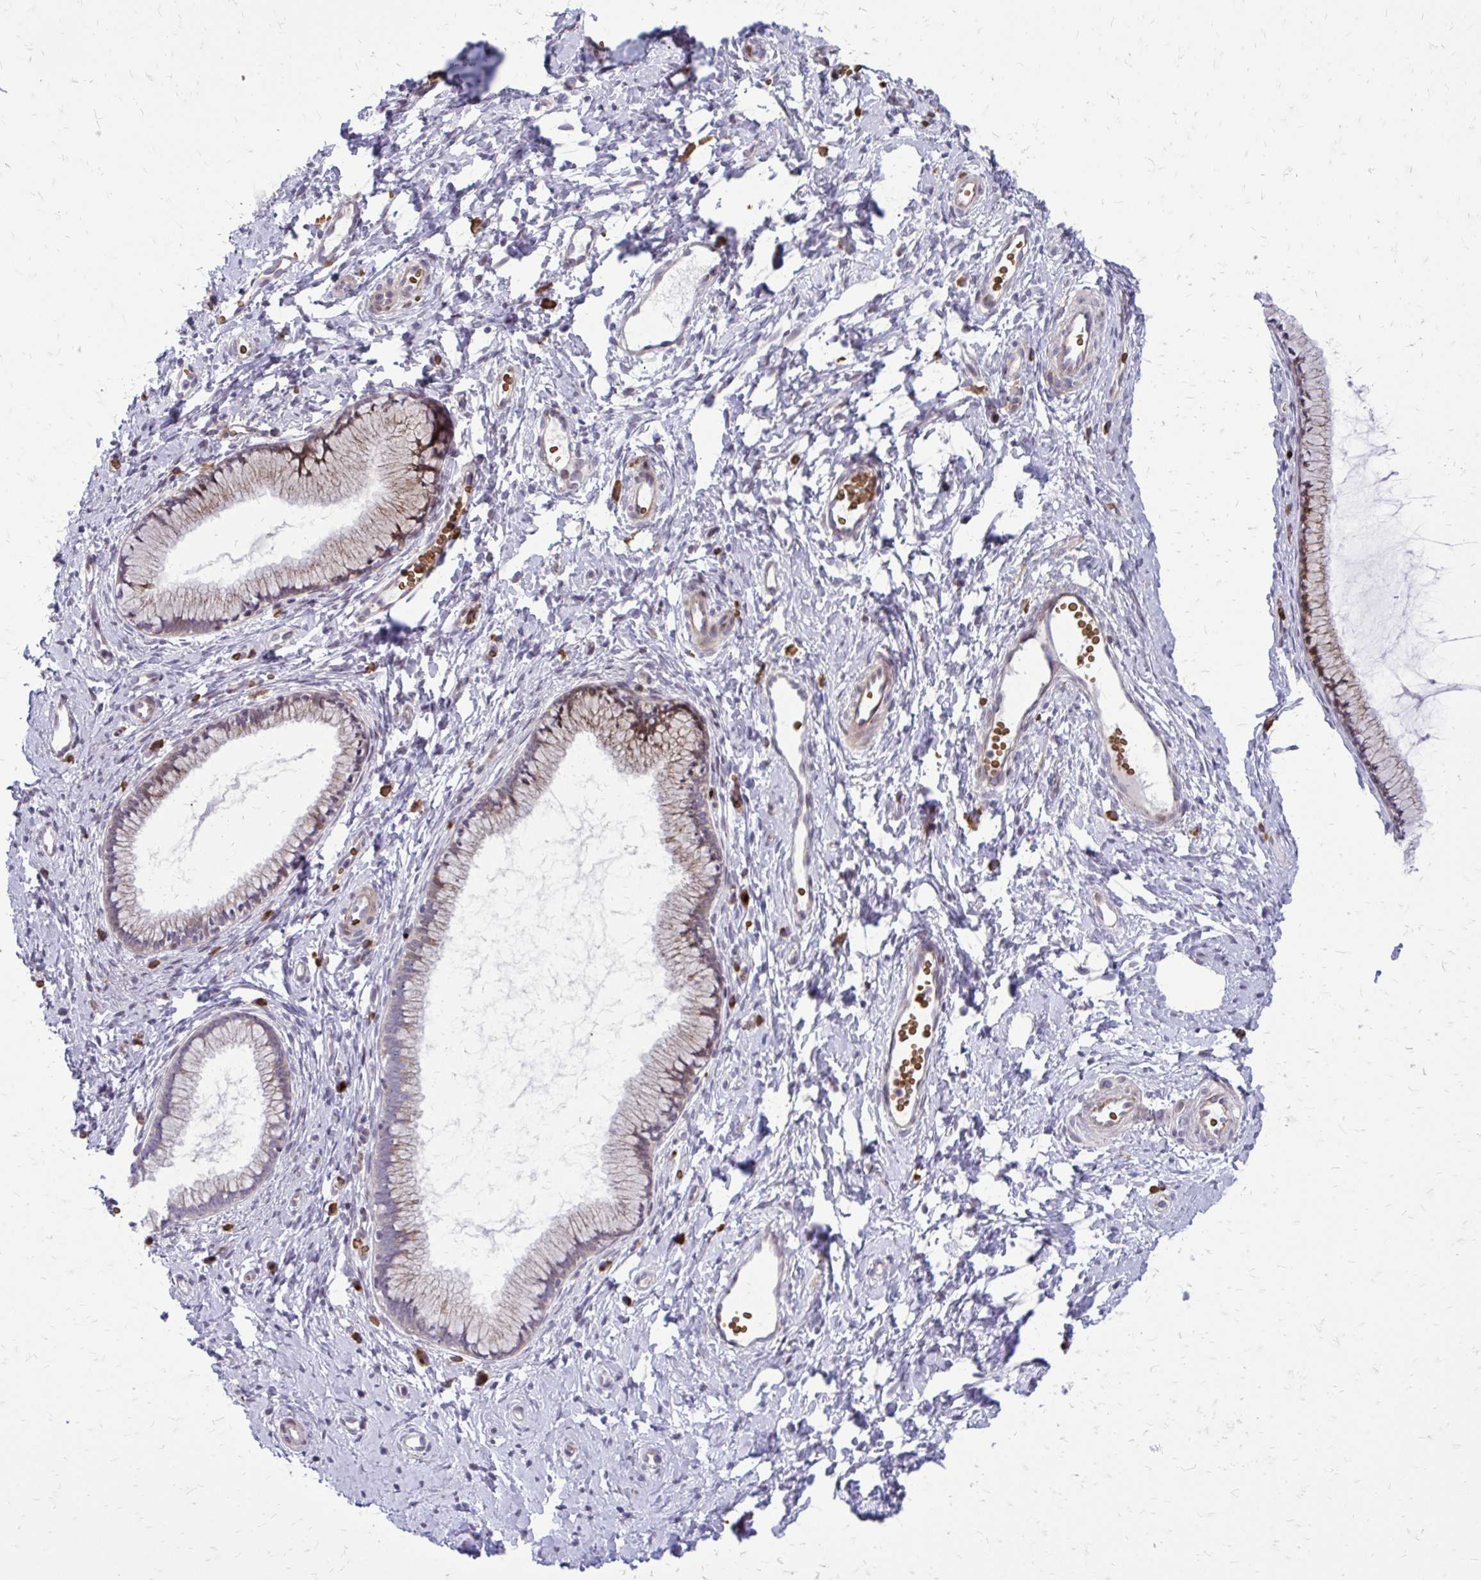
{"staining": {"intensity": "weak", "quantity": "<25%", "location": "cytoplasmic/membranous"}, "tissue": "cervix", "cell_type": "Glandular cells", "image_type": "normal", "snomed": [{"axis": "morphology", "description": "Normal tissue, NOS"}, {"axis": "topography", "description": "Cervix"}], "caption": "Human cervix stained for a protein using immunohistochemistry shows no expression in glandular cells.", "gene": "FUNDC2", "patient": {"sex": "female", "age": 40}}